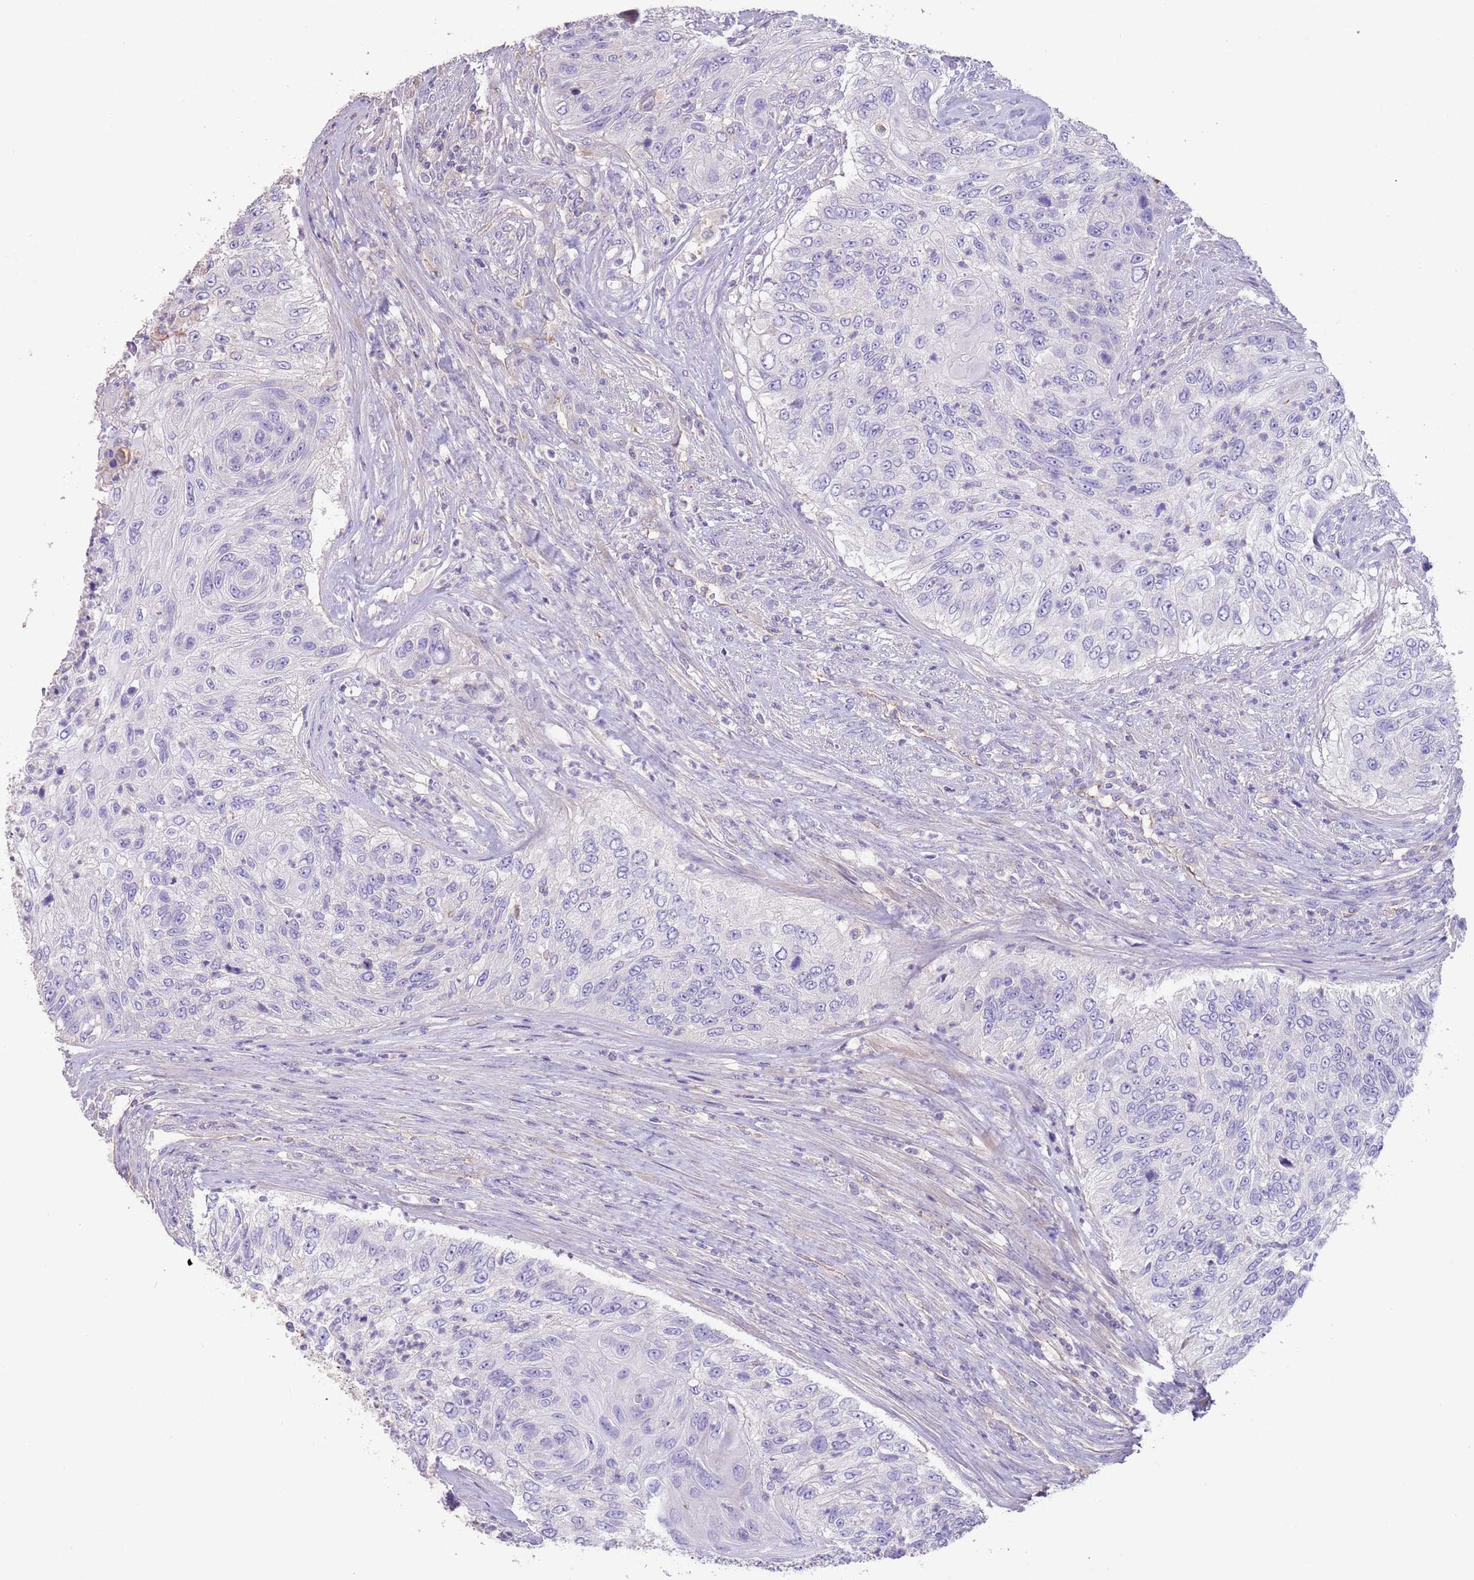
{"staining": {"intensity": "negative", "quantity": "none", "location": "none"}, "tissue": "urothelial cancer", "cell_type": "Tumor cells", "image_type": "cancer", "snomed": [{"axis": "morphology", "description": "Urothelial carcinoma, High grade"}, {"axis": "topography", "description": "Urinary bladder"}], "caption": "This is an immunohistochemistry histopathology image of human urothelial cancer. There is no expression in tumor cells.", "gene": "SFTPA1", "patient": {"sex": "female", "age": 60}}